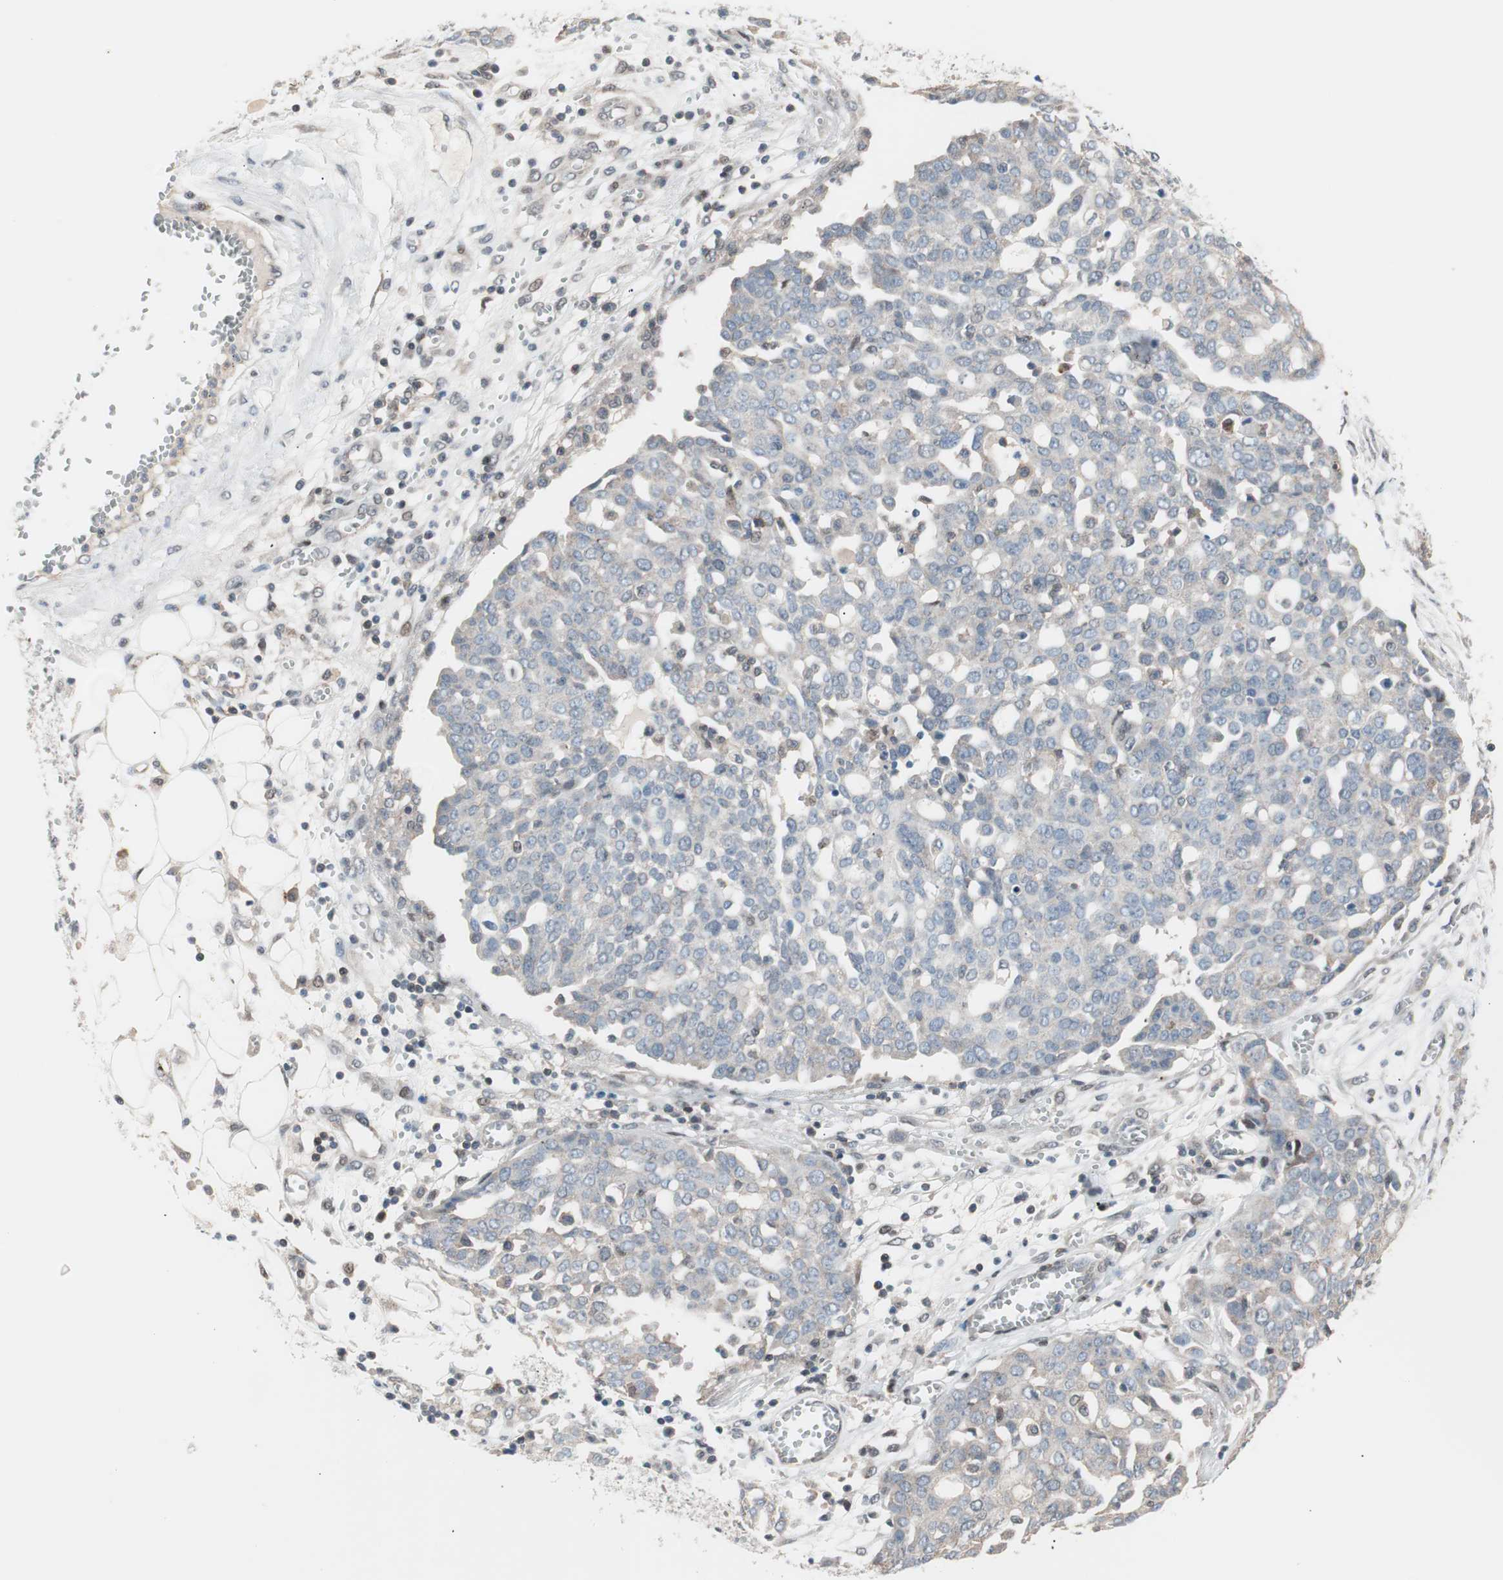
{"staining": {"intensity": "negative", "quantity": "none", "location": "none"}, "tissue": "ovarian cancer", "cell_type": "Tumor cells", "image_type": "cancer", "snomed": [{"axis": "morphology", "description": "Cystadenocarcinoma, serous, NOS"}, {"axis": "topography", "description": "Soft tissue"}, {"axis": "topography", "description": "Ovary"}], "caption": "Tumor cells show no significant positivity in serous cystadenocarcinoma (ovarian).", "gene": "POLH", "patient": {"sex": "female", "age": 57}}